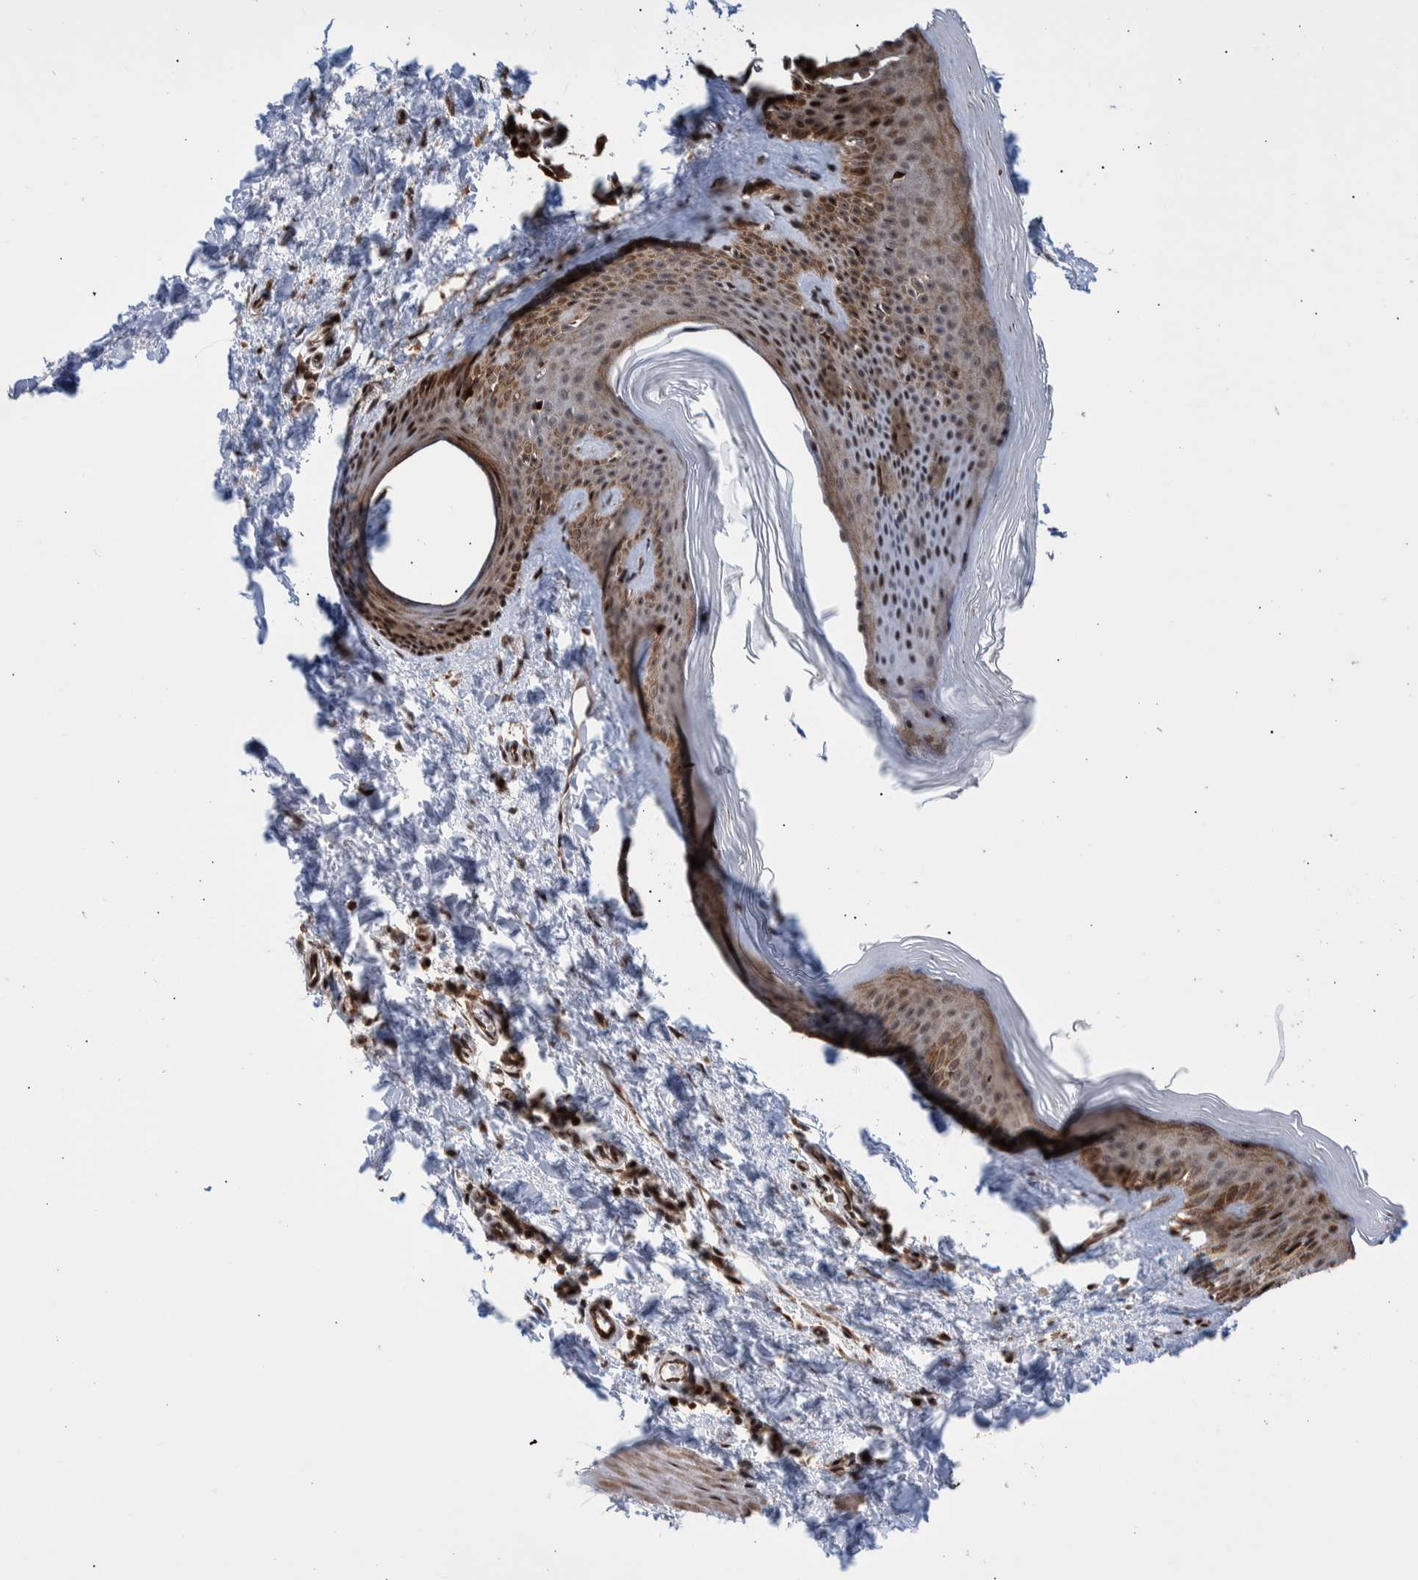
{"staining": {"intensity": "strong", "quantity": ">75%", "location": "cytoplasmic/membranous,nuclear"}, "tissue": "skin", "cell_type": "Fibroblasts", "image_type": "normal", "snomed": [{"axis": "morphology", "description": "Normal tissue, NOS"}, {"axis": "topography", "description": "Skin"}], "caption": "Immunohistochemistry image of normal skin: human skin stained using IHC exhibits high levels of strong protein expression localized specifically in the cytoplasmic/membranous,nuclear of fibroblasts, appearing as a cytoplasmic/membranous,nuclear brown color.", "gene": "SHISA6", "patient": {"sex": "female", "age": 27}}